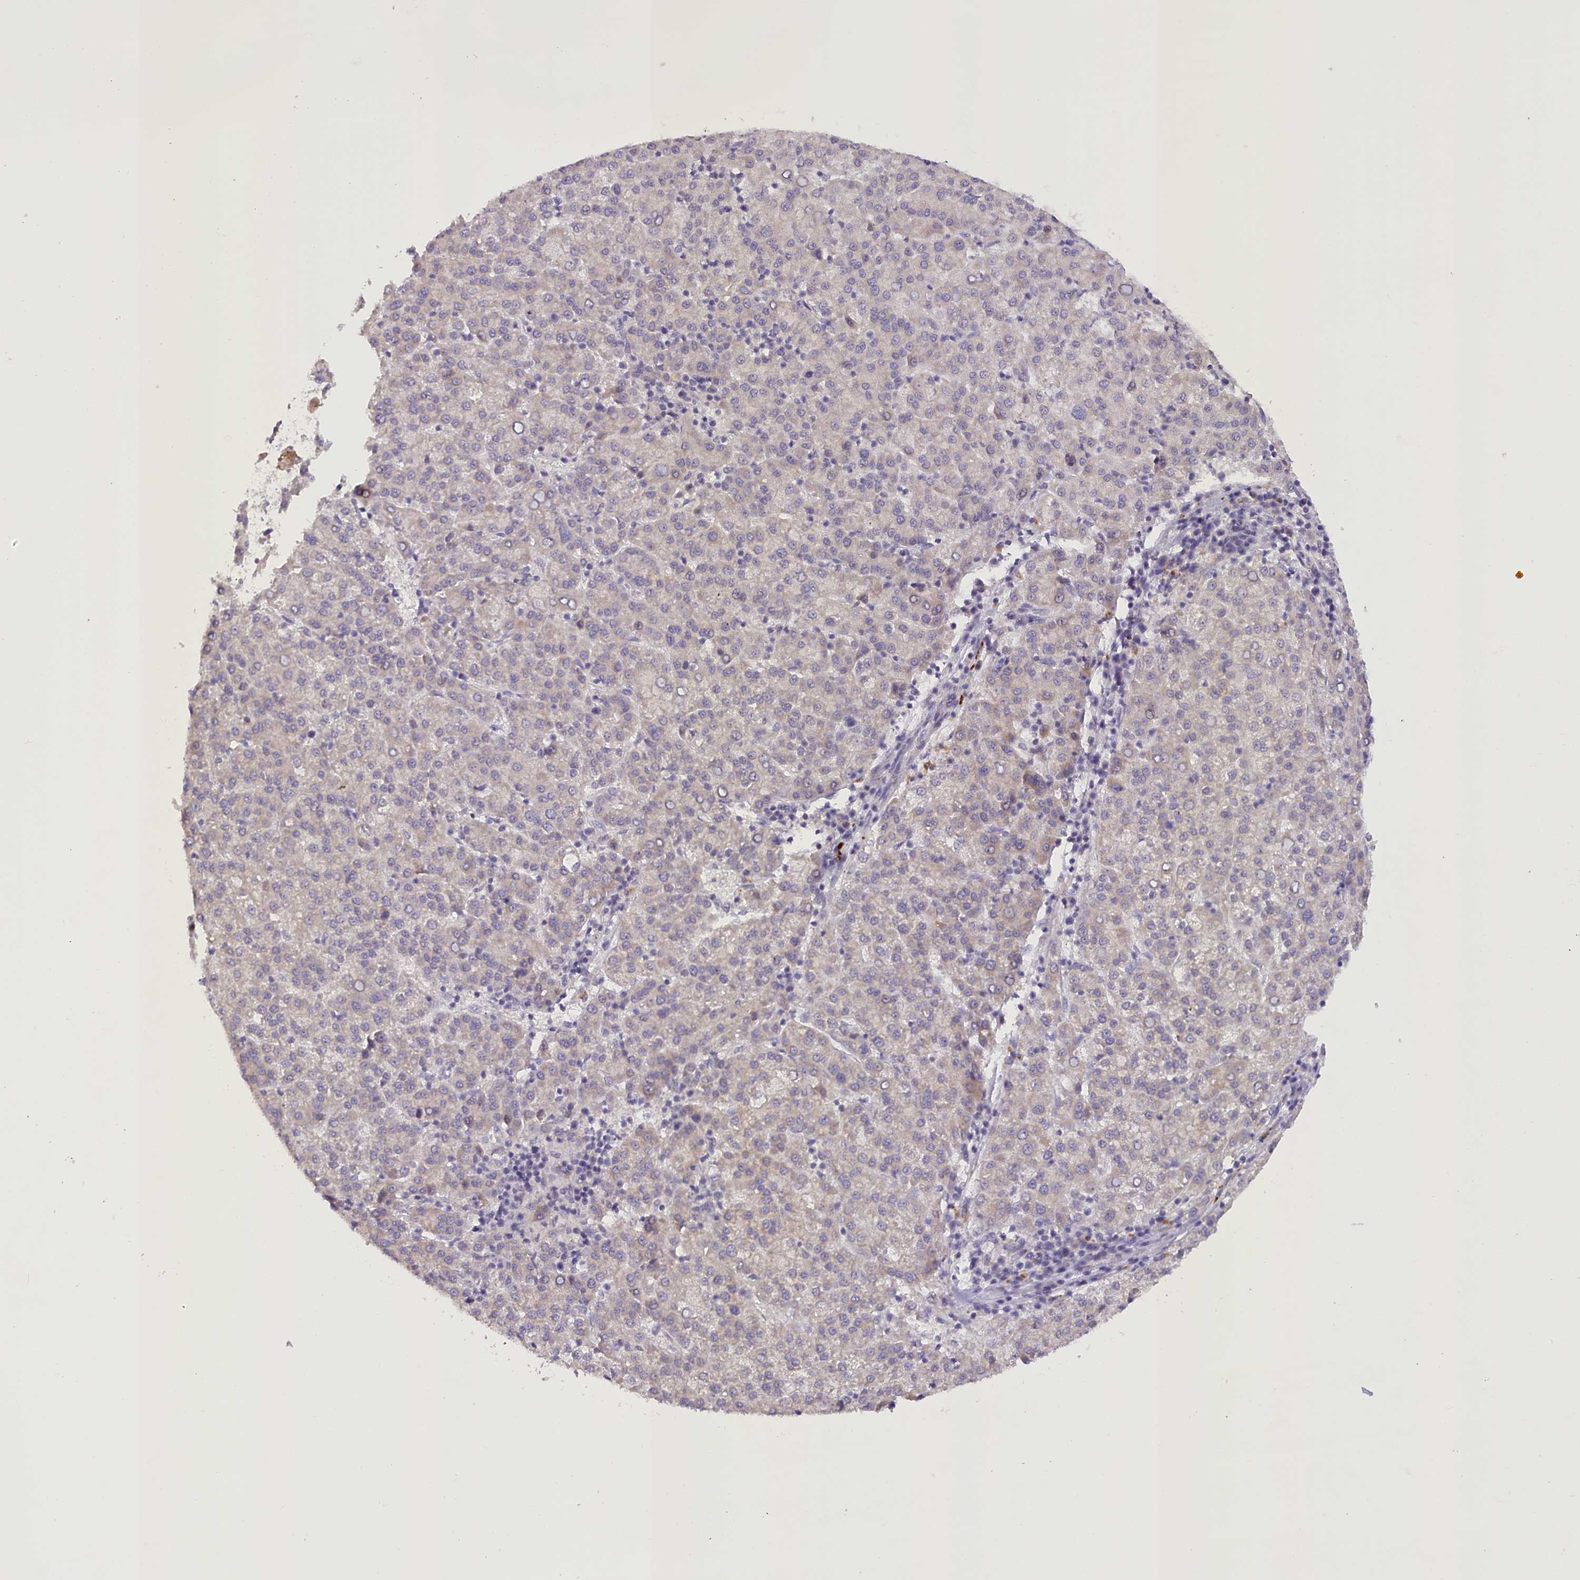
{"staining": {"intensity": "weak", "quantity": "<25%", "location": "cytoplasmic/membranous"}, "tissue": "liver cancer", "cell_type": "Tumor cells", "image_type": "cancer", "snomed": [{"axis": "morphology", "description": "Carcinoma, Hepatocellular, NOS"}, {"axis": "topography", "description": "Liver"}], "caption": "Photomicrograph shows no significant protein expression in tumor cells of liver cancer (hepatocellular carcinoma). (Stains: DAB (3,3'-diaminobenzidine) immunohistochemistry (IHC) with hematoxylin counter stain, Microscopy: brightfield microscopy at high magnification).", "gene": "DCUN1D1", "patient": {"sex": "female", "age": 58}}